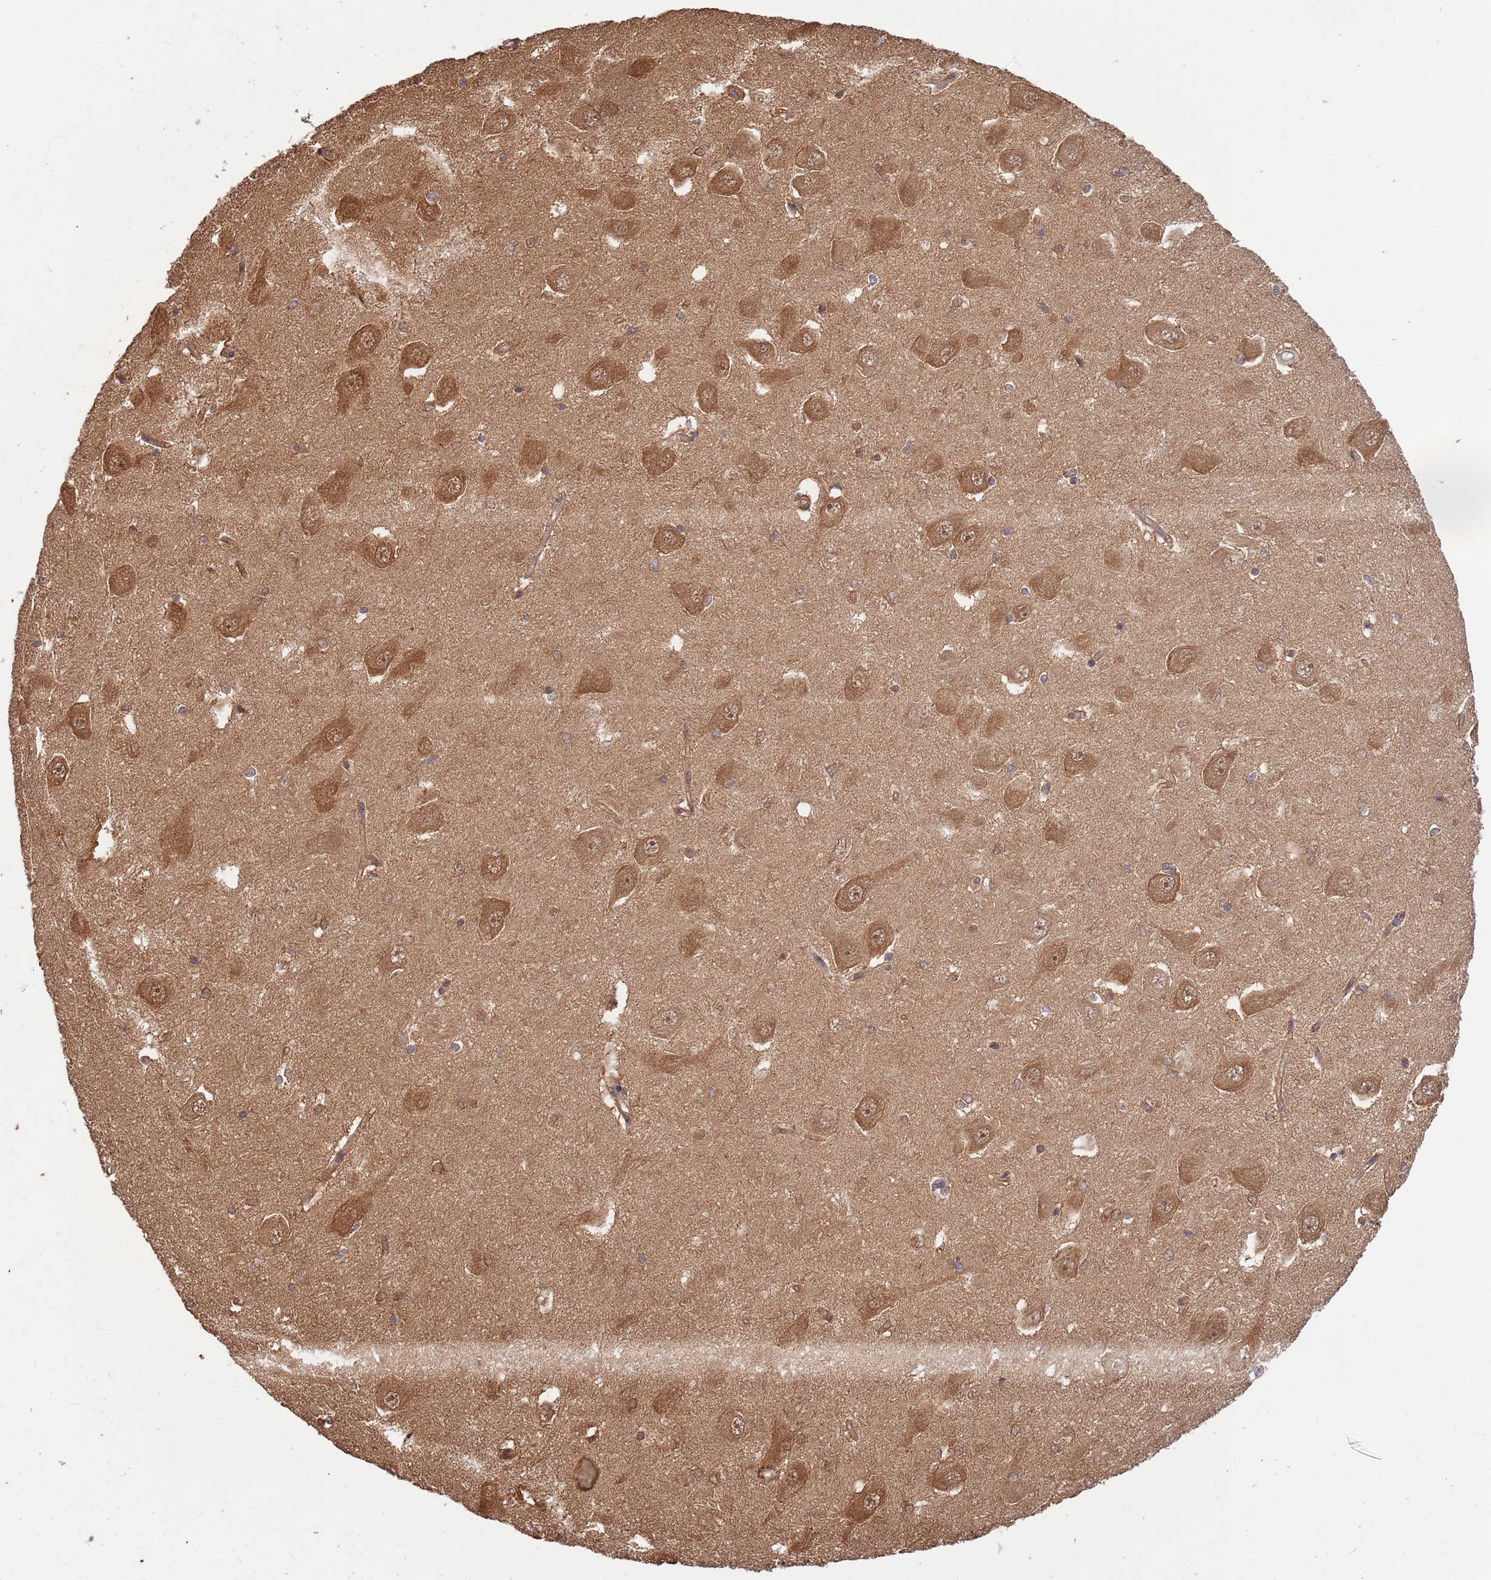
{"staining": {"intensity": "moderate", "quantity": "<25%", "location": "nuclear"}, "tissue": "hippocampus", "cell_type": "Glial cells", "image_type": "normal", "snomed": [{"axis": "morphology", "description": "Normal tissue, NOS"}, {"axis": "topography", "description": "Hippocampus"}], "caption": "The immunohistochemical stain shows moderate nuclear positivity in glial cells of normal hippocampus.", "gene": "SALL1", "patient": {"sex": "male", "age": 45}}